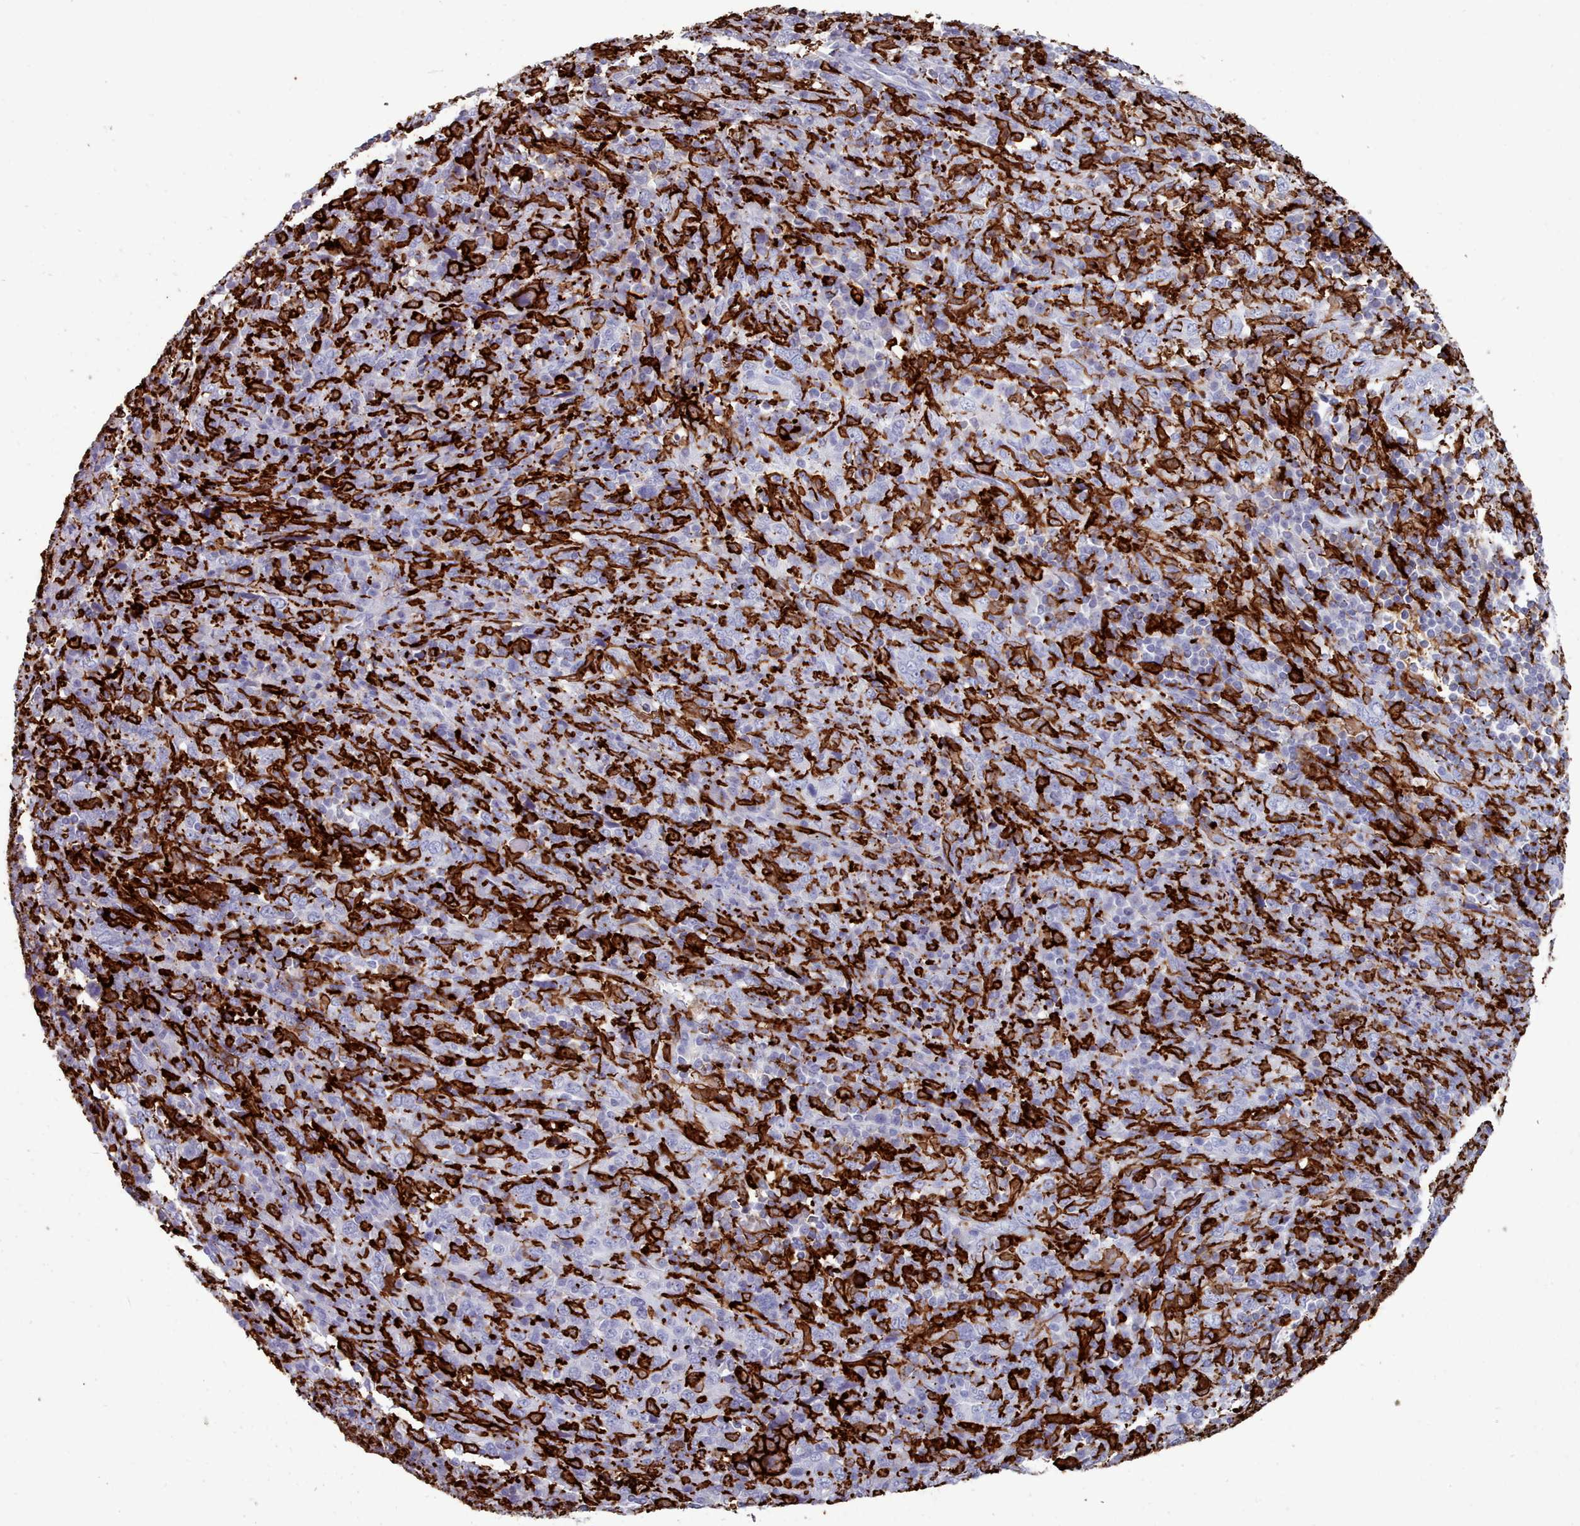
{"staining": {"intensity": "negative", "quantity": "none", "location": "none"}, "tissue": "cervical cancer", "cell_type": "Tumor cells", "image_type": "cancer", "snomed": [{"axis": "morphology", "description": "Squamous cell carcinoma, NOS"}, {"axis": "topography", "description": "Cervix"}], "caption": "Image shows no significant protein expression in tumor cells of cervical cancer. Brightfield microscopy of IHC stained with DAB (3,3'-diaminobenzidine) (brown) and hematoxylin (blue), captured at high magnification.", "gene": "AIF1", "patient": {"sex": "female", "age": 46}}